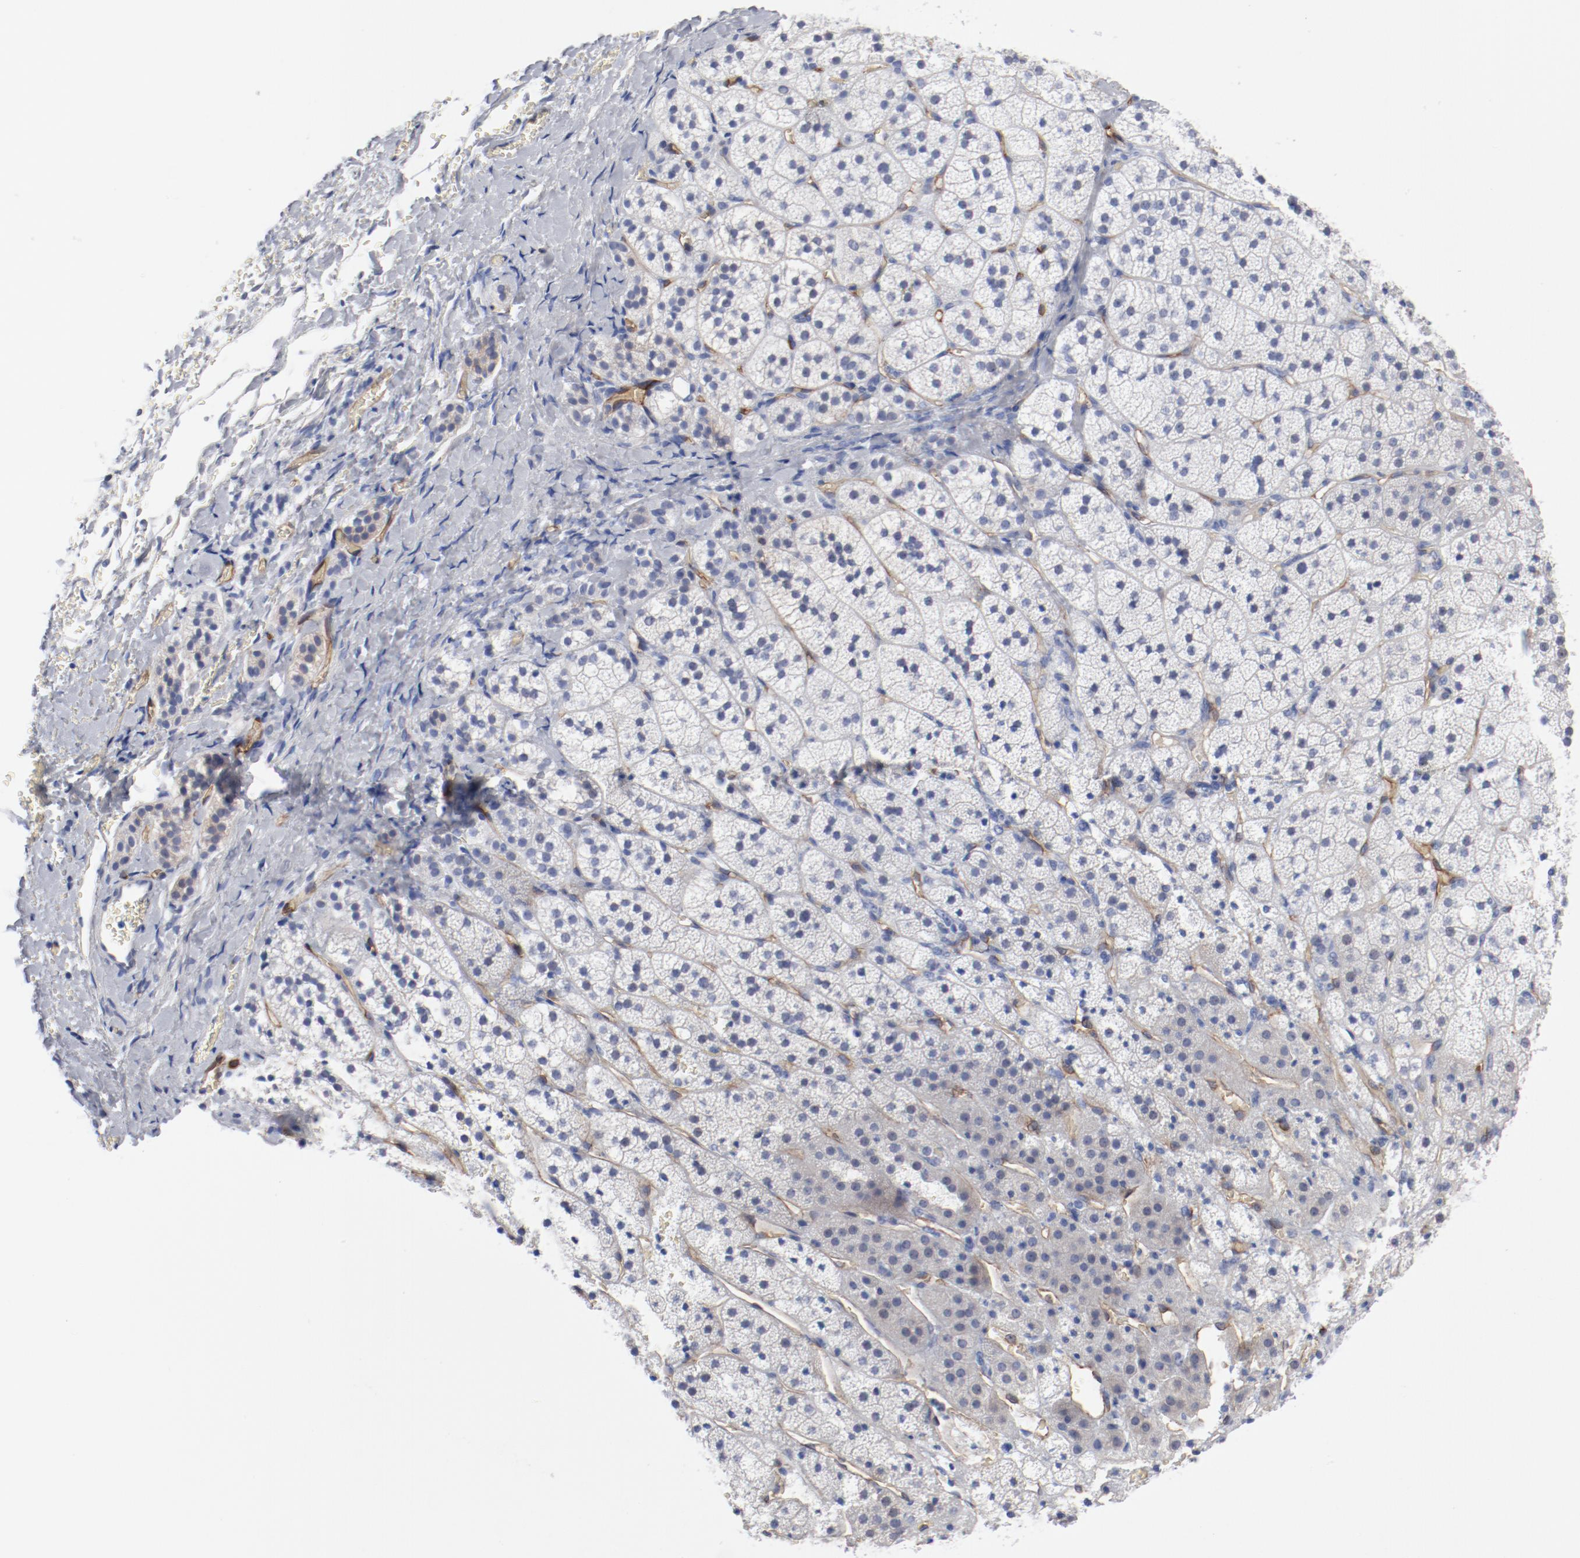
{"staining": {"intensity": "negative", "quantity": "none", "location": "none"}, "tissue": "adrenal gland", "cell_type": "Glandular cells", "image_type": "normal", "snomed": [{"axis": "morphology", "description": "Normal tissue, NOS"}, {"axis": "topography", "description": "Adrenal gland"}], "caption": "Immunohistochemical staining of unremarkable adrenal gland demonstrates no significant expression in glandular cells.", "gene": "SHANK3", "patient": {"sex": "female", "age": 44}}